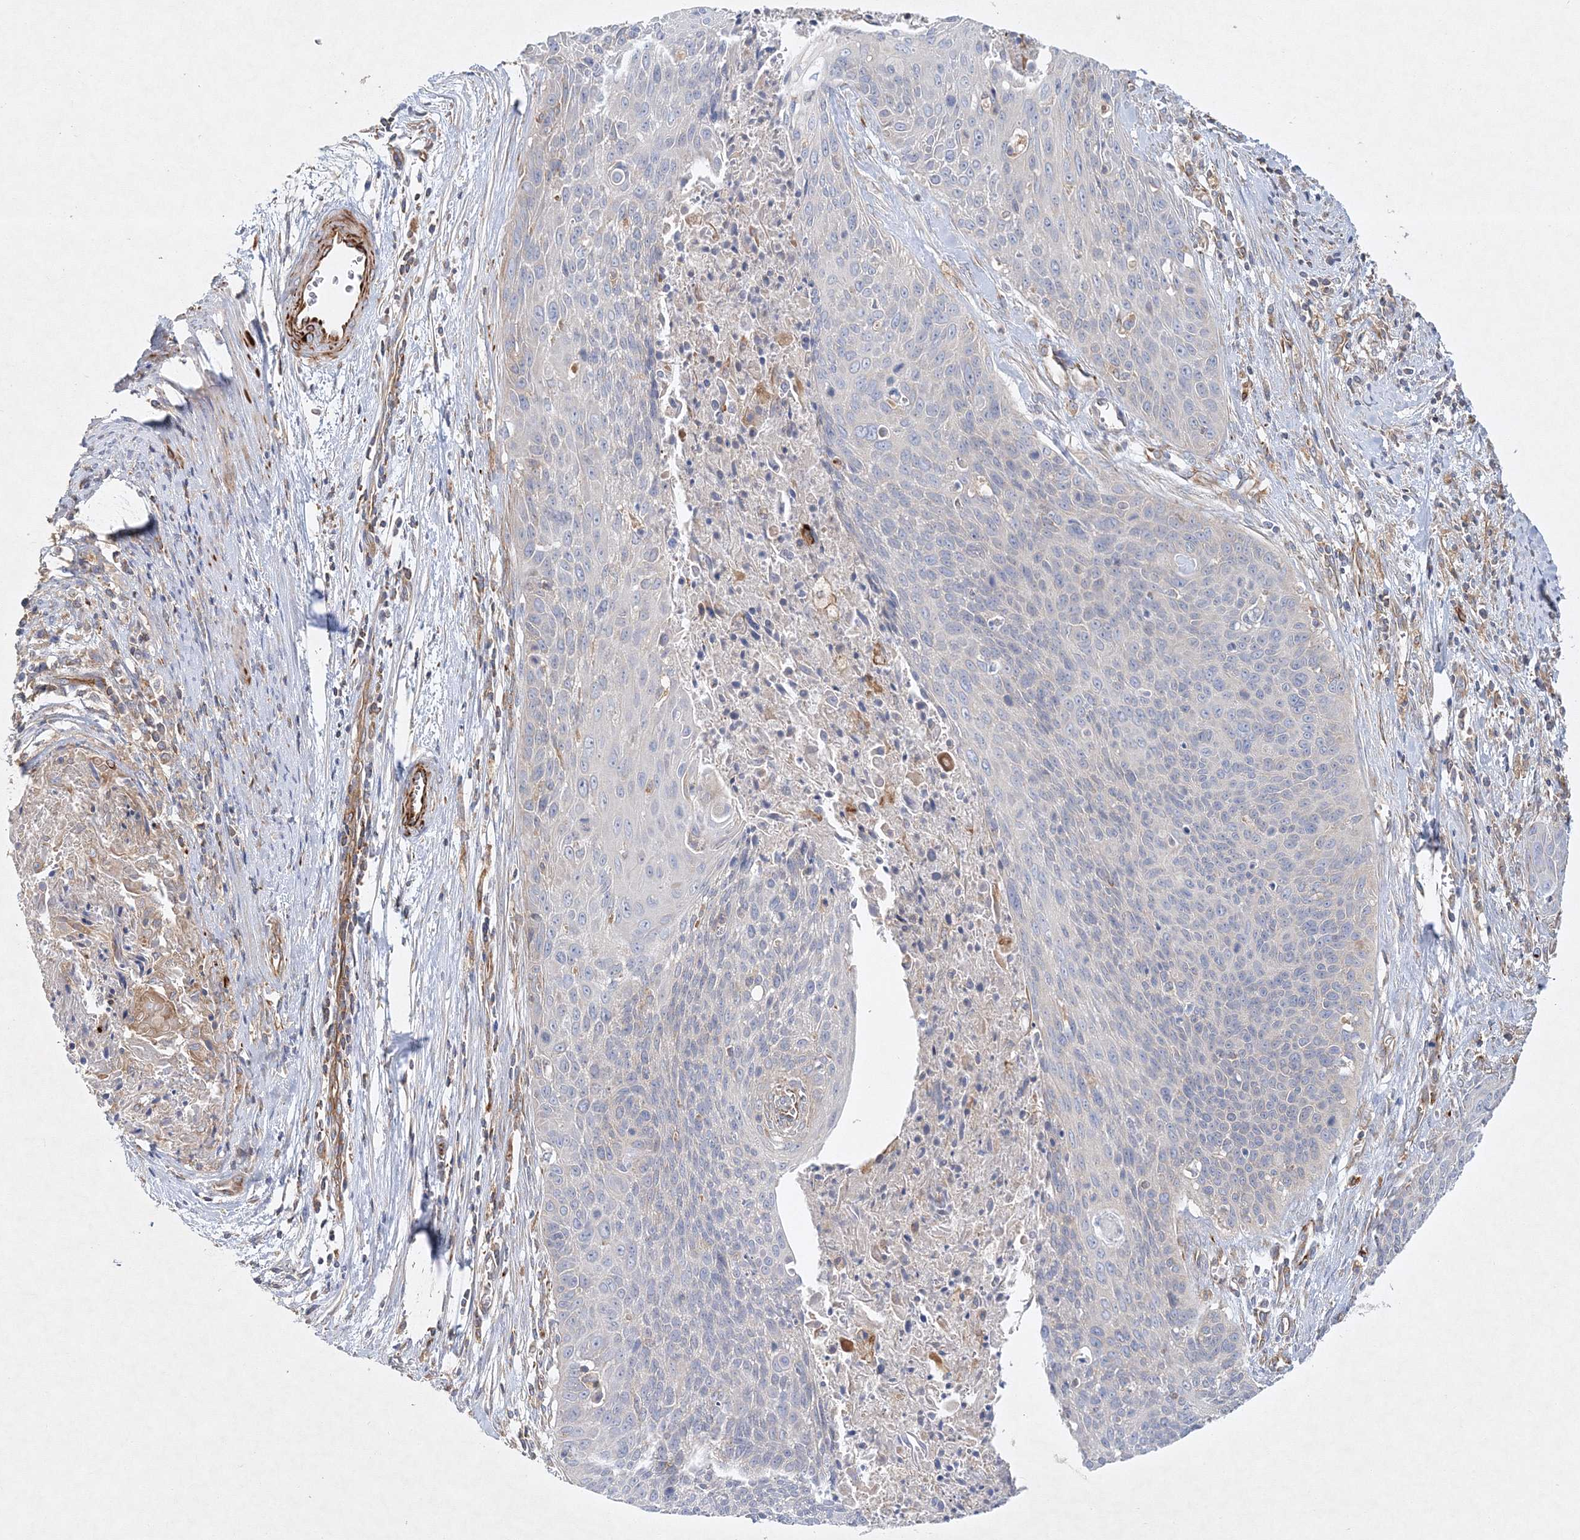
{"staining": {"intensity": "negative", "quantity": "none", "location": "none"}, "tissue": "cervical cancer", "cell_type": "Tumor cells", "image_type": "cancer", "snomed": [{"axis": "morphology", "description": "Squamous cell carcinoma, NOS"}, {"axis": "topography", "description": "Cervix"}], "caption": "This is an IHC histopathology image of cervical cancer (squamous cell carcinoma). There is no expression in tumor cells.", "gene": "WDR37", "patient": {"sex": "female", "age": 55}}